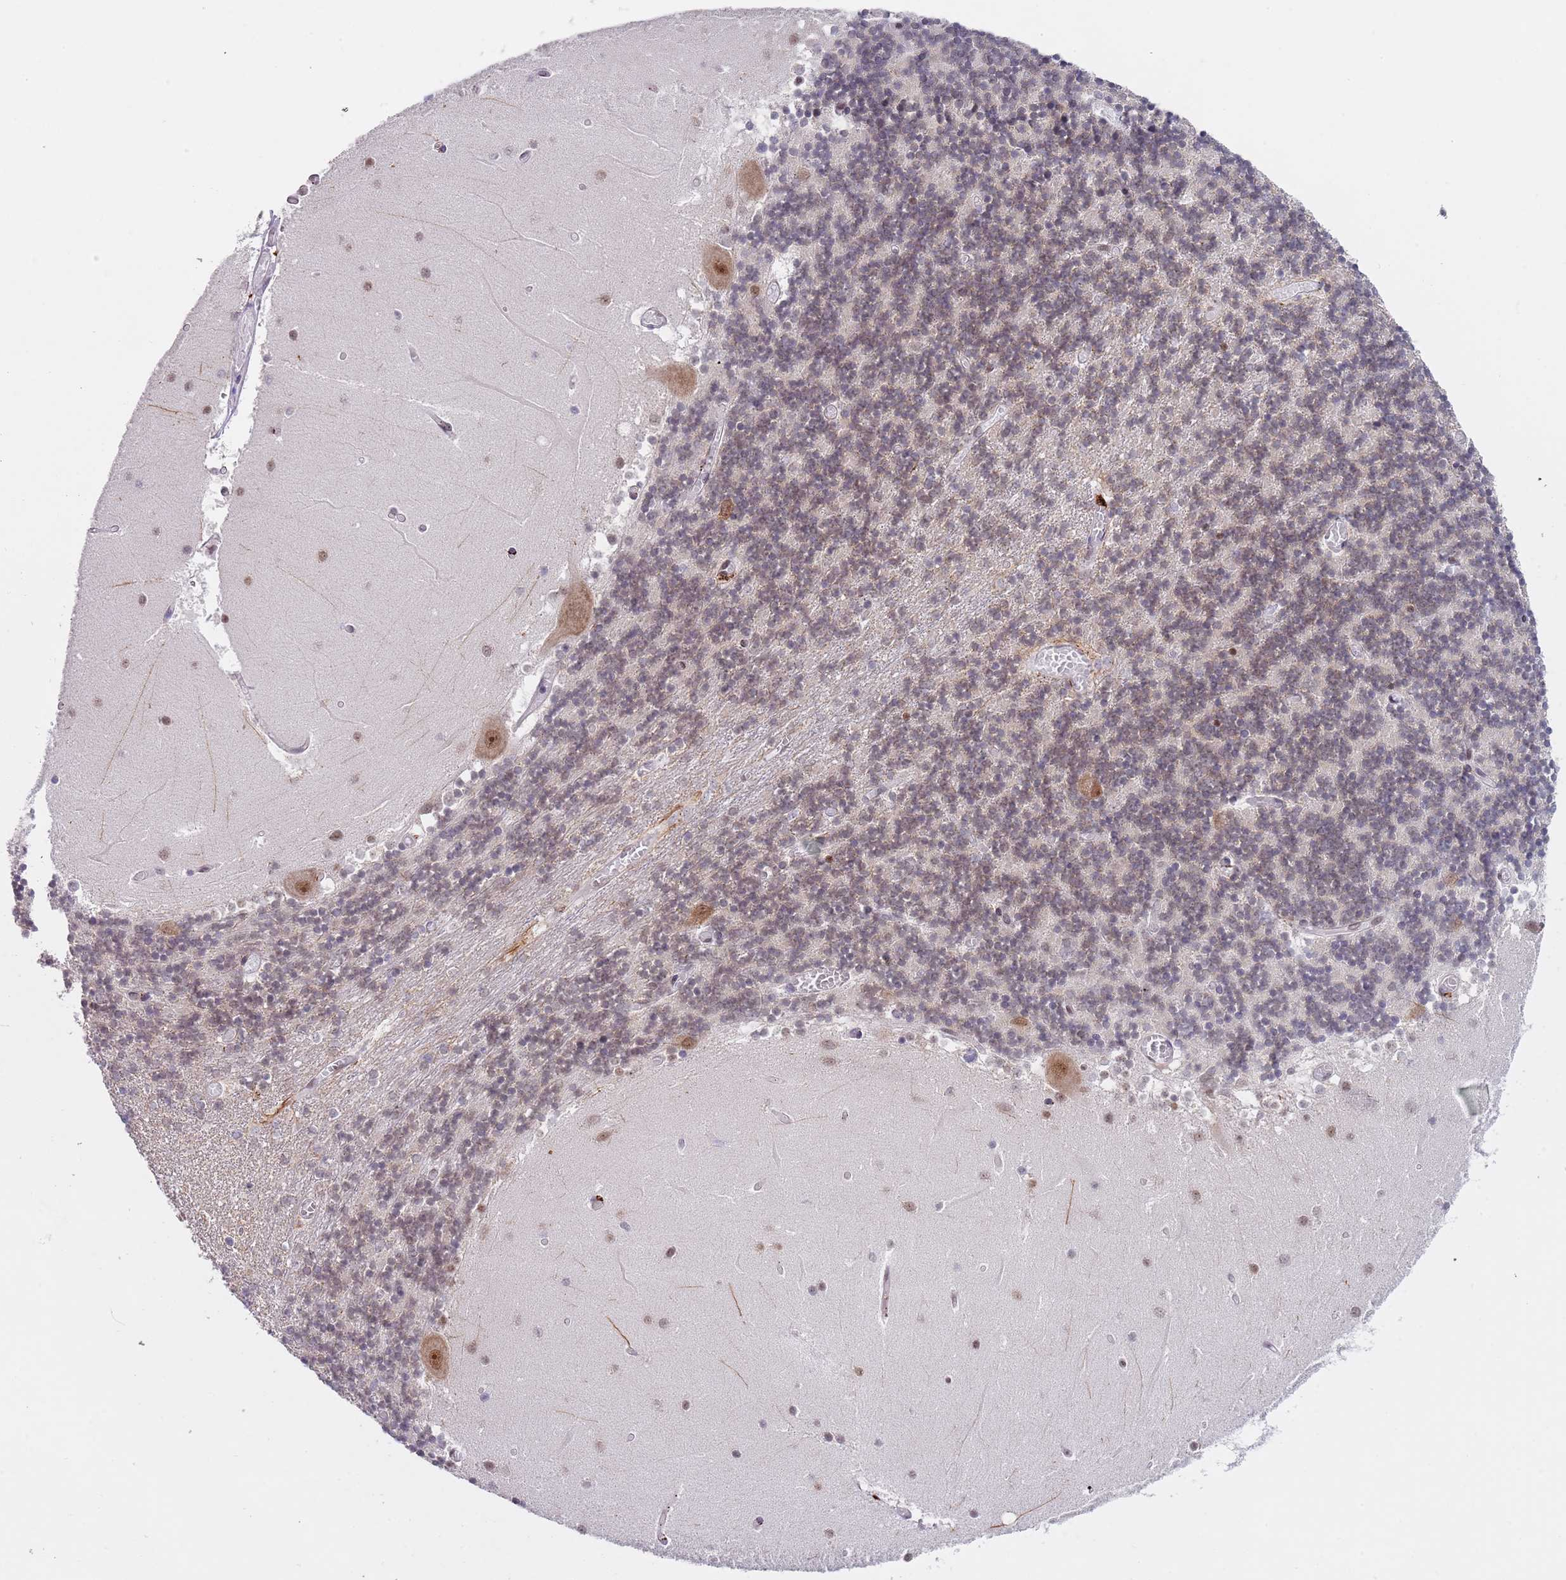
{"staining": {"intensity": "weak", "quantity": "25%-75%", "location": "nuclear"}, "tissue": "cerebellum", "cell_type": "Cells in granular layer", "image_type": "normal", "snomed": [{"axis": "morphology", "description": "Normal tissue, NOS"}, {"axis": "topography", "description": "Cerebellum"}], "caption": "This micrograph demonstrates IHC staining of unremarkable human cerebellum, with low weak nuclear expression in about 25%-75% of cells in granular layer.", "gene": "SLC25A32", "patient": {"sex": "female", "age": 28}}